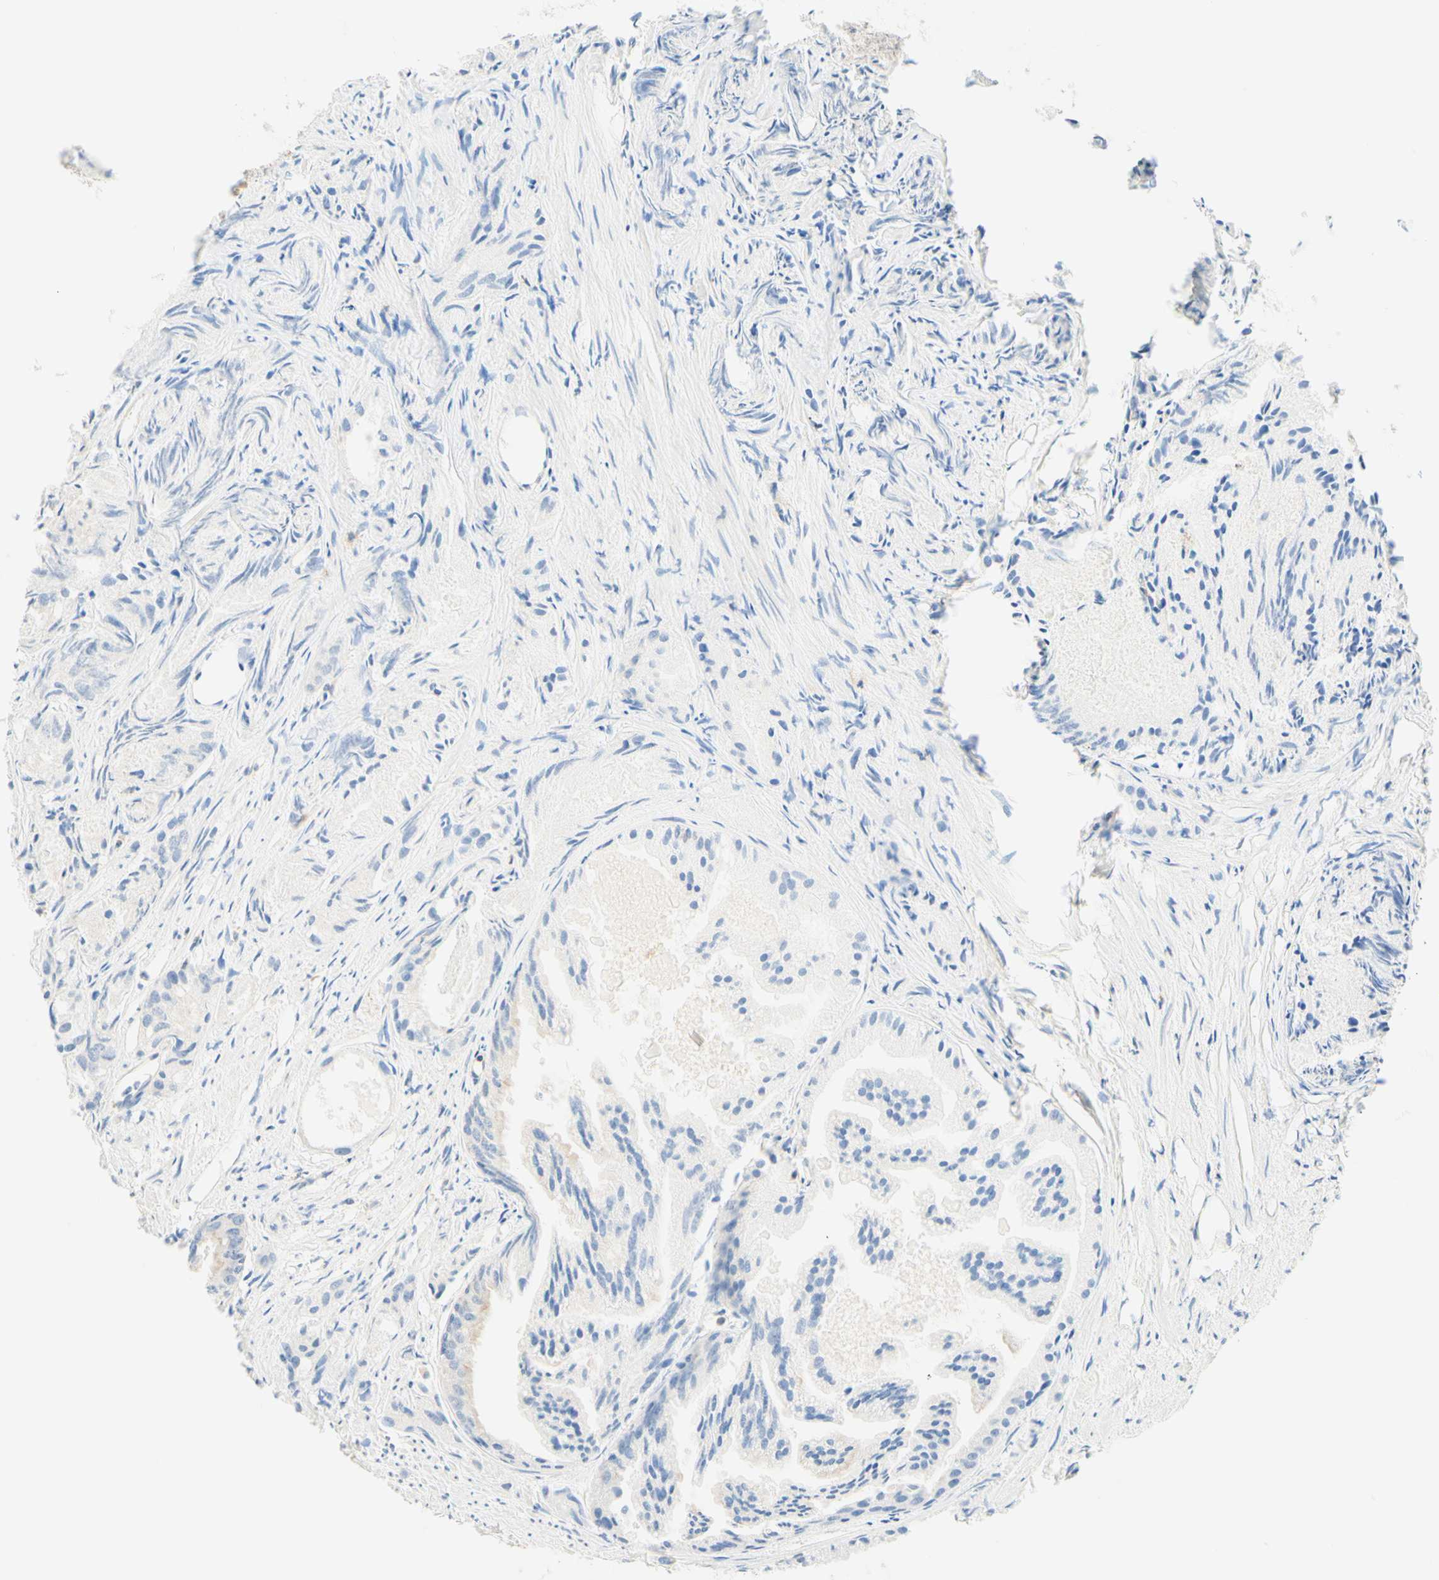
{"staining": {"intensity": "negative", "quantity": "none", "location": "none"}, "tissue": "prostate cancer", "cell_type": "Tumor cells", "image_type": "cancer", "snomed": [{"axis": "morphology", "description": "Adenocarcinoma, Low grade"}, {"axis": "topography", "description": "Prostate"}], "caption": "This image is of adenocarcinoma (low-grade) (prostate) stained with immunohistochemistry to label a protein in brown with the nuclei are counter-stained blue. There is no staining in tumor cells.", "gene": "LAT", "patient": {"sex": "male", "age": 72}}